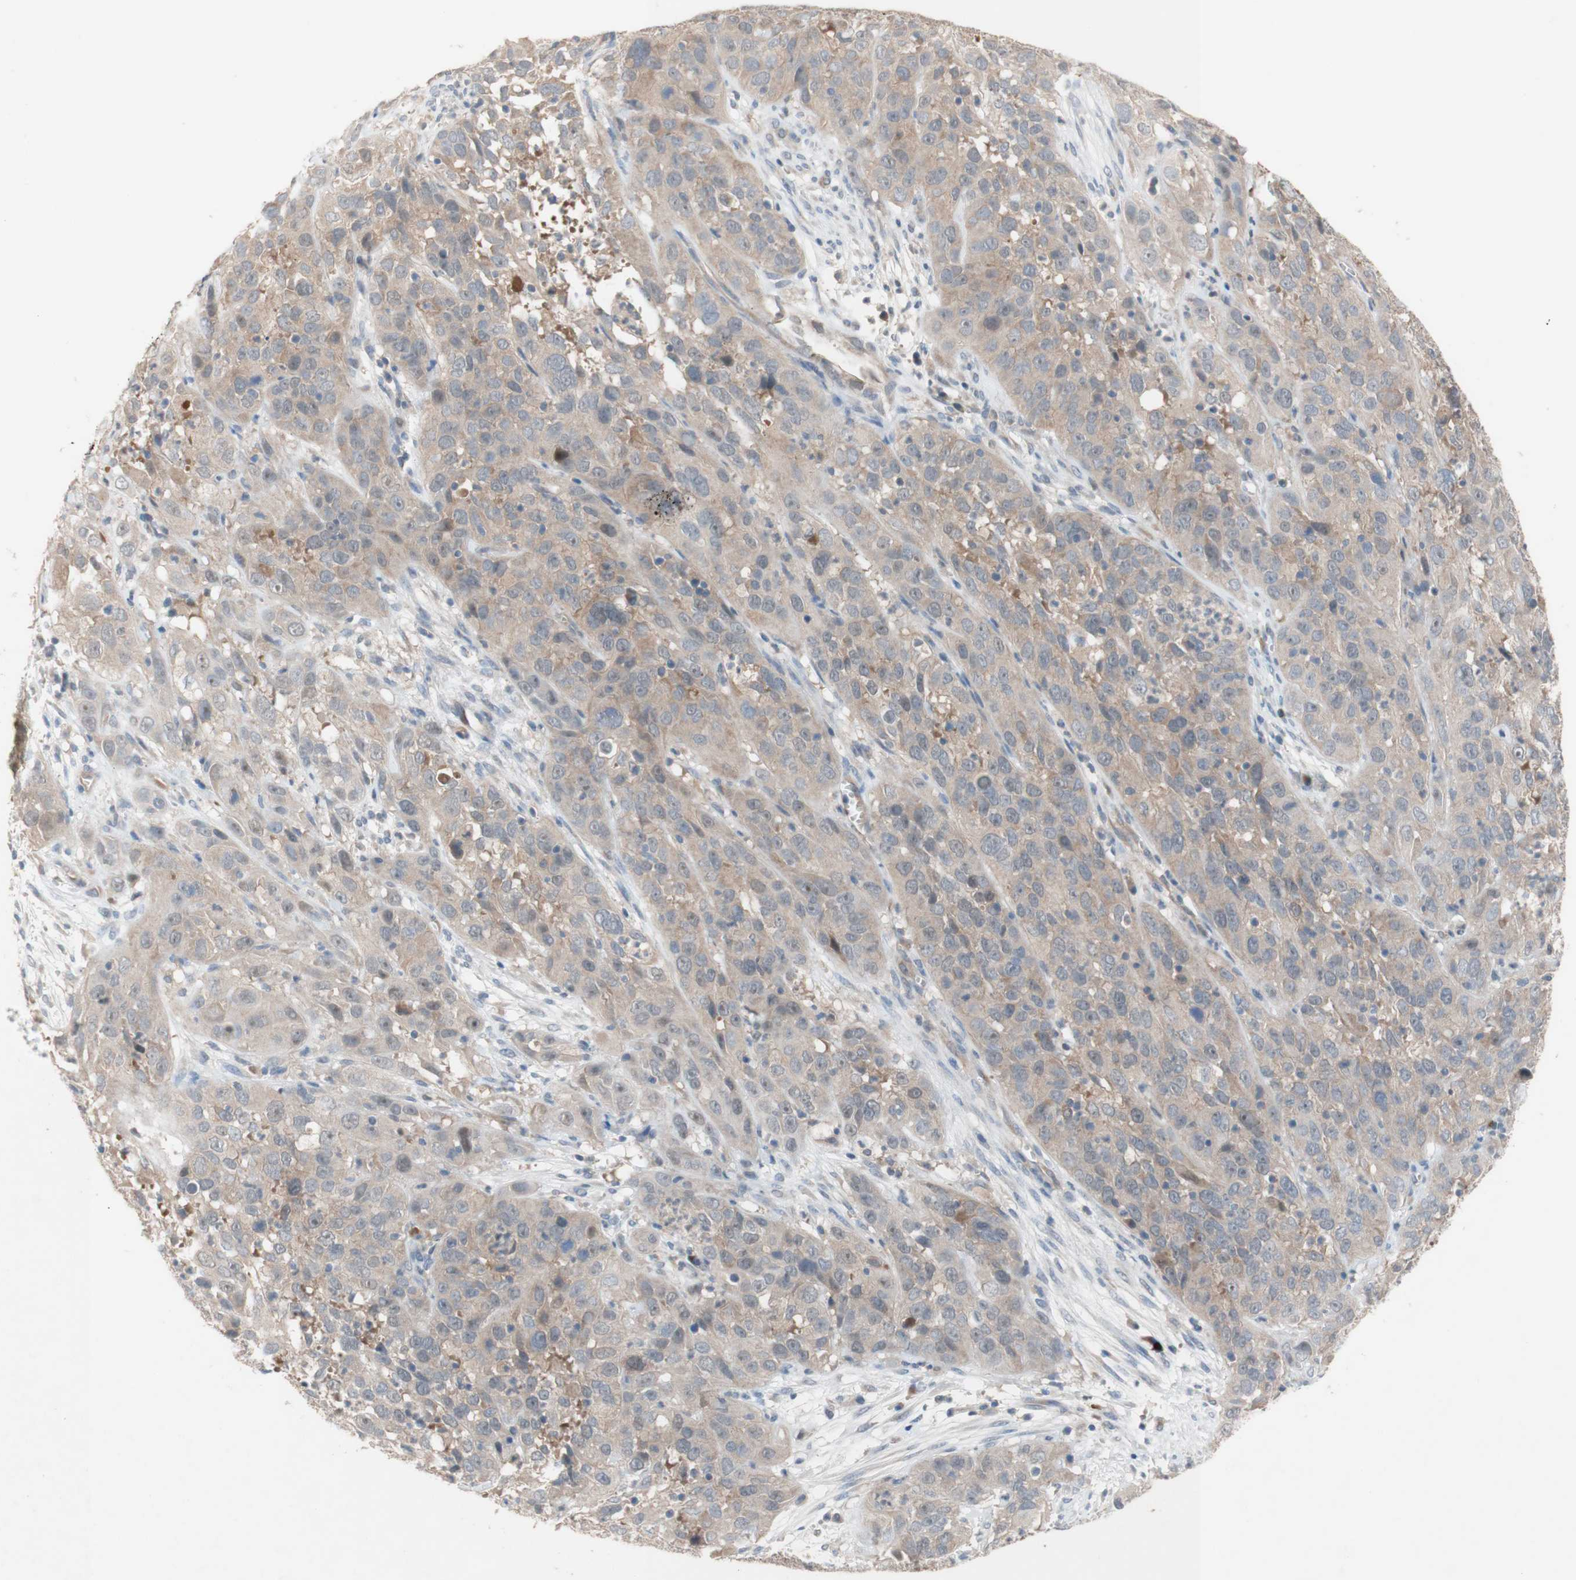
{"staining": {"intensity": "weak", "quantity": ">75%", "location": "cytoplasmic/membranous"}, "tissue": "cervical cancer", "cell_type": "Tumor cells", "image_type": "cancer", "snomed": [{"axis": "morphology", "description": "Squamous cell carcinoma, NOS"}, {"axis": "topography", "description": "Cervix"}], "caption": "Weak cytoplasmic/membranous positivity for a protein is appreciated in about >75% of tumor cells of cervical squamous cell carcinoma using IHC.", "gene": "PEX2", "patient": {"sex": "female", "age": 32}}